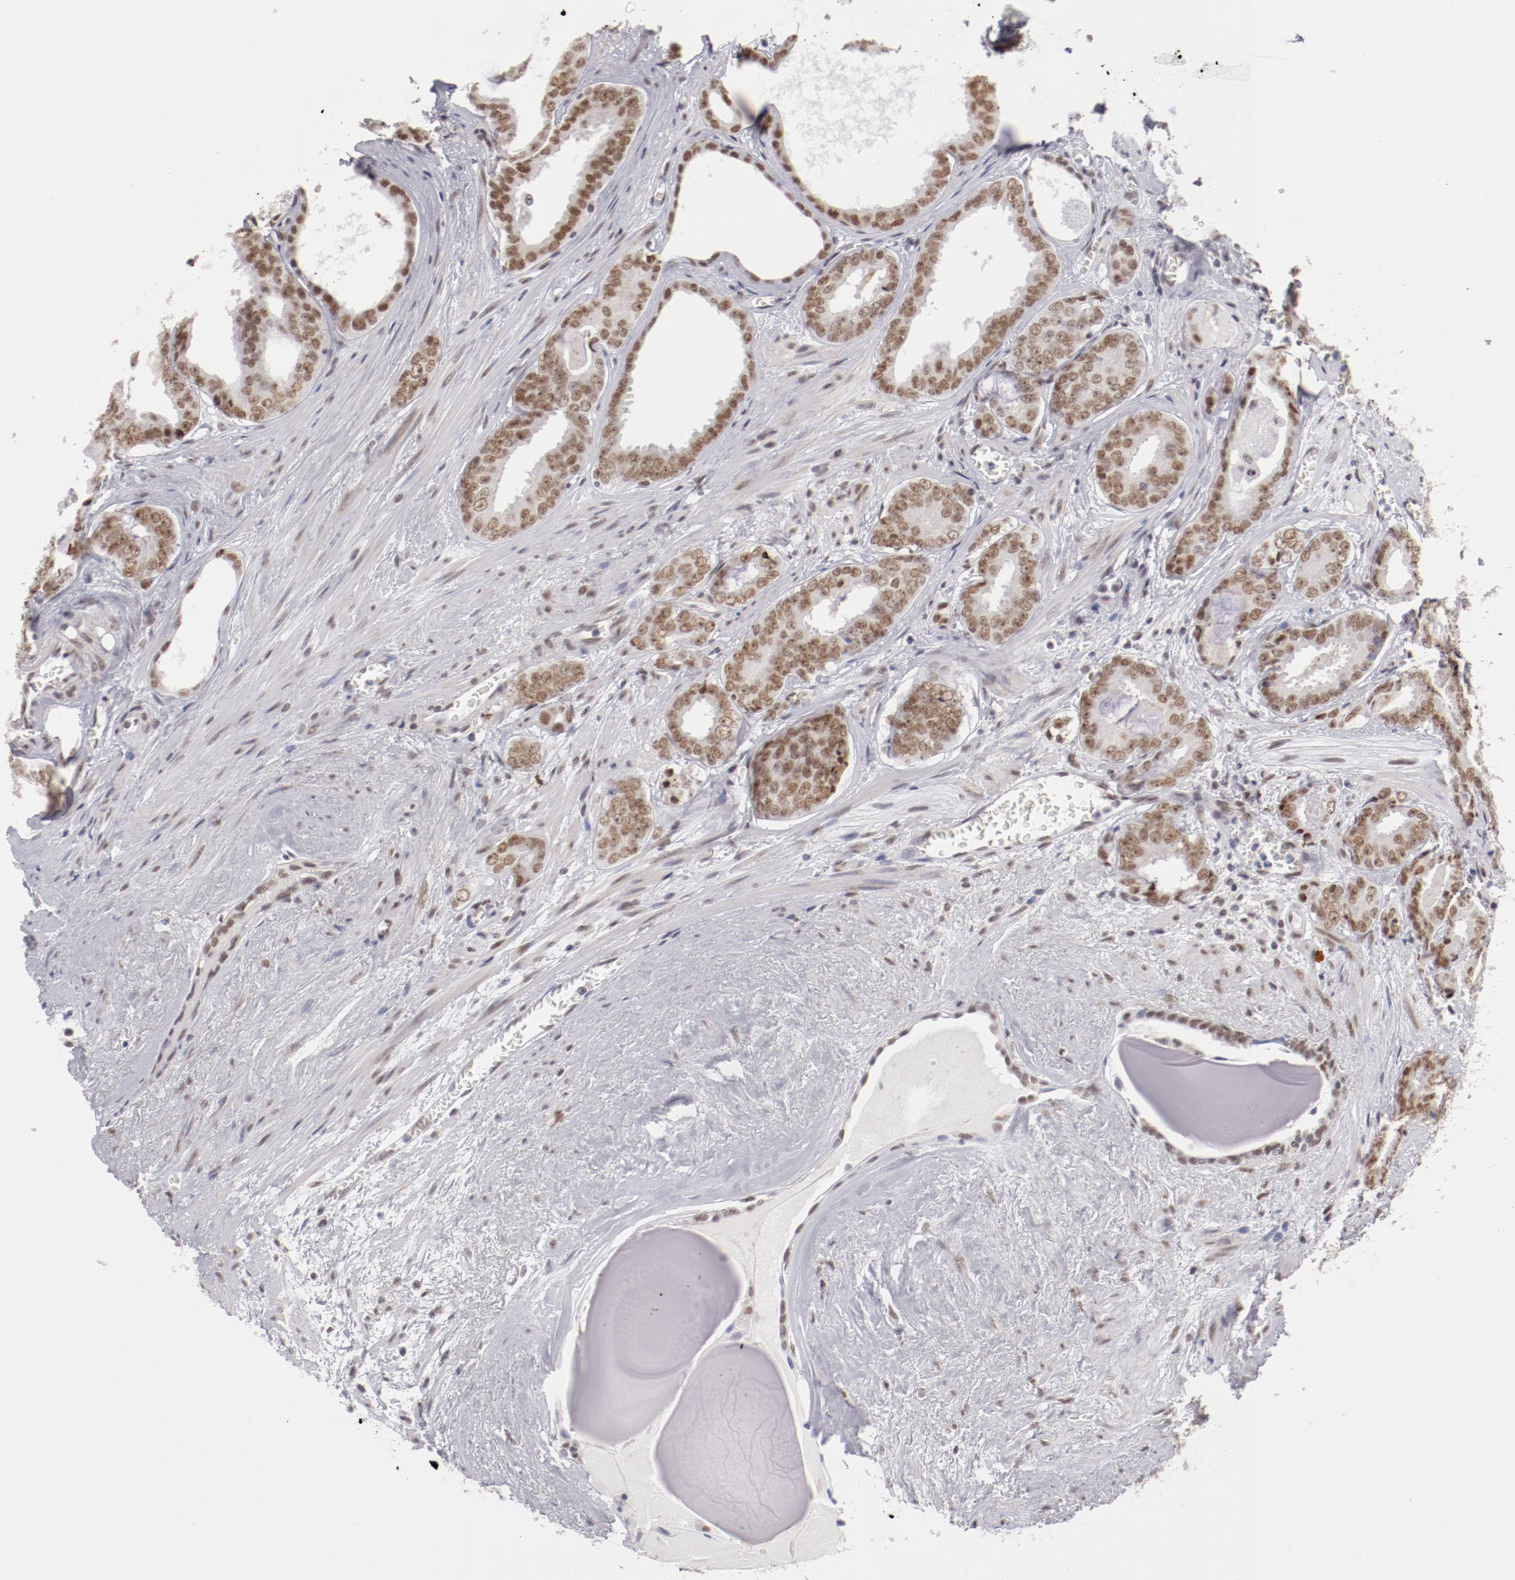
{"staining": {"intensity": "moderate", "quantity": ">75%", "location": "nuclear"}, "tissue": "prostate cancer", "cell_type": "Tumor cells", "image_type": "cancer", "snomed": [{"axis": "morphology", "description": "Adenocarcinoma, Medium grade"}, {"axis": "topography", "description": "Prostate"}], "caption": "An image of prostate cancer (adenocarcinoma (medium-grade)) stained for a protein displays moderate nuclear brown staining in tumor cells.", "gene": "TFAP4", "patient": {"sex": "male", "age": 79}}